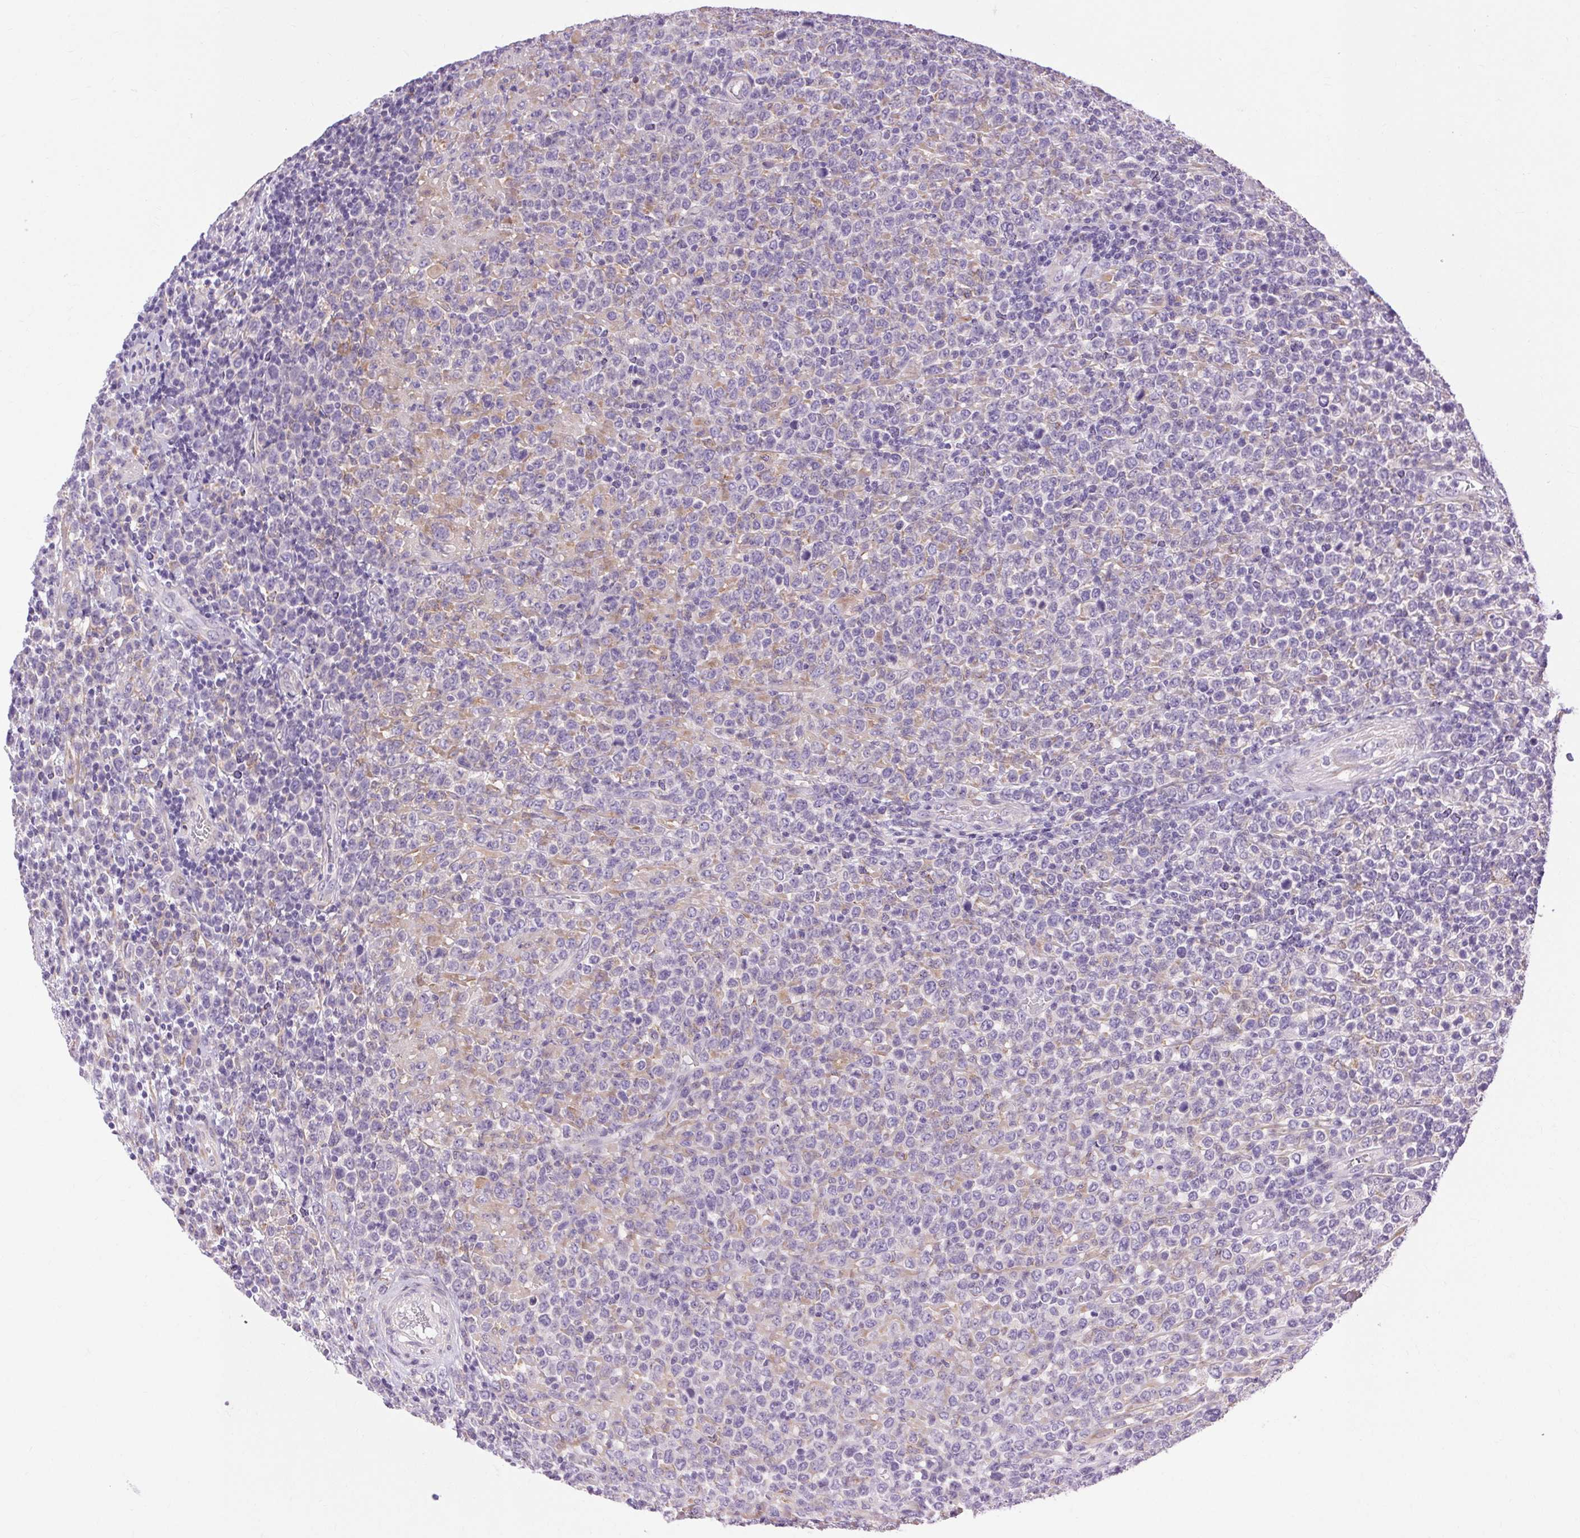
{"staining": {"intensity": "negative", "quantity": "none", "location": "none"}, "tissue": "lymphoma", "cell_type": "Tumor cells", "image_type": "cancer", "snomed": [{"axis": "morphology", "description": "Malignant lymphoma, non-Hodgkin's type, High grade"}, {"axis": "topography", "description": "Soft tissue"}], "caption": "High-grade malignant lymphoma, non-Hodgkin's type was stained to show a protein in brown. There is no significant positivity in tumor cells.", "gene": "SOWAHC", "patient": {"sex": "female", "age": 56}}